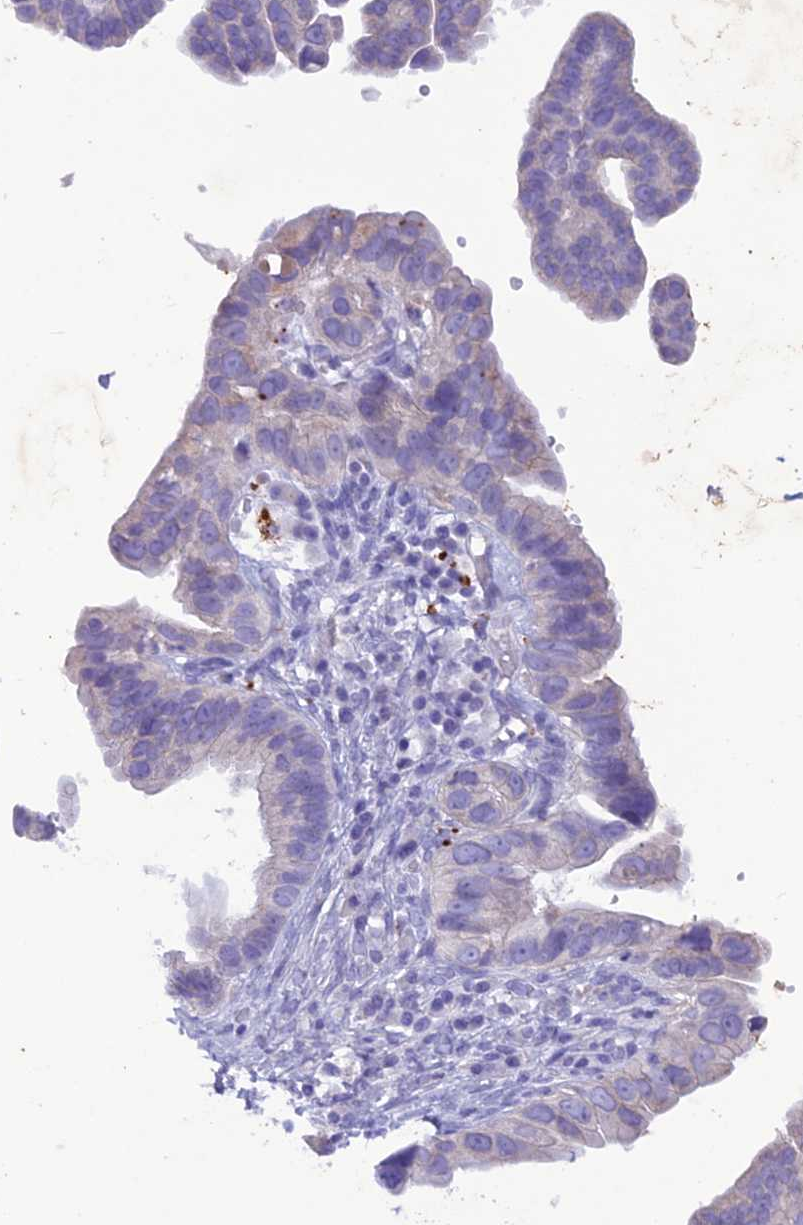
{"staining": {"intensity": "negative", "quantity": "none", "location": "none"}, "tissue": "ovarian cancer", "cell_type": "Tumor cells", "image_type": "cancer", "snomed": [{"axis": "morphology", "description": "Cystadenocarcinoma, serous, NOS"}, {"axis": "topography", "description": "Ovary"}], "caption": "Photomicrograph shows no protein staining in tumor cells of ovarian serous cystadenocarcinoma tissue. (Brightfield microscopy of DAB (3,3'-diaminobenzidine) immunohistochemistry (IHC) at high magnification).", "gene": "IFT172", "patient": {"sex": "female", "age": 56}}